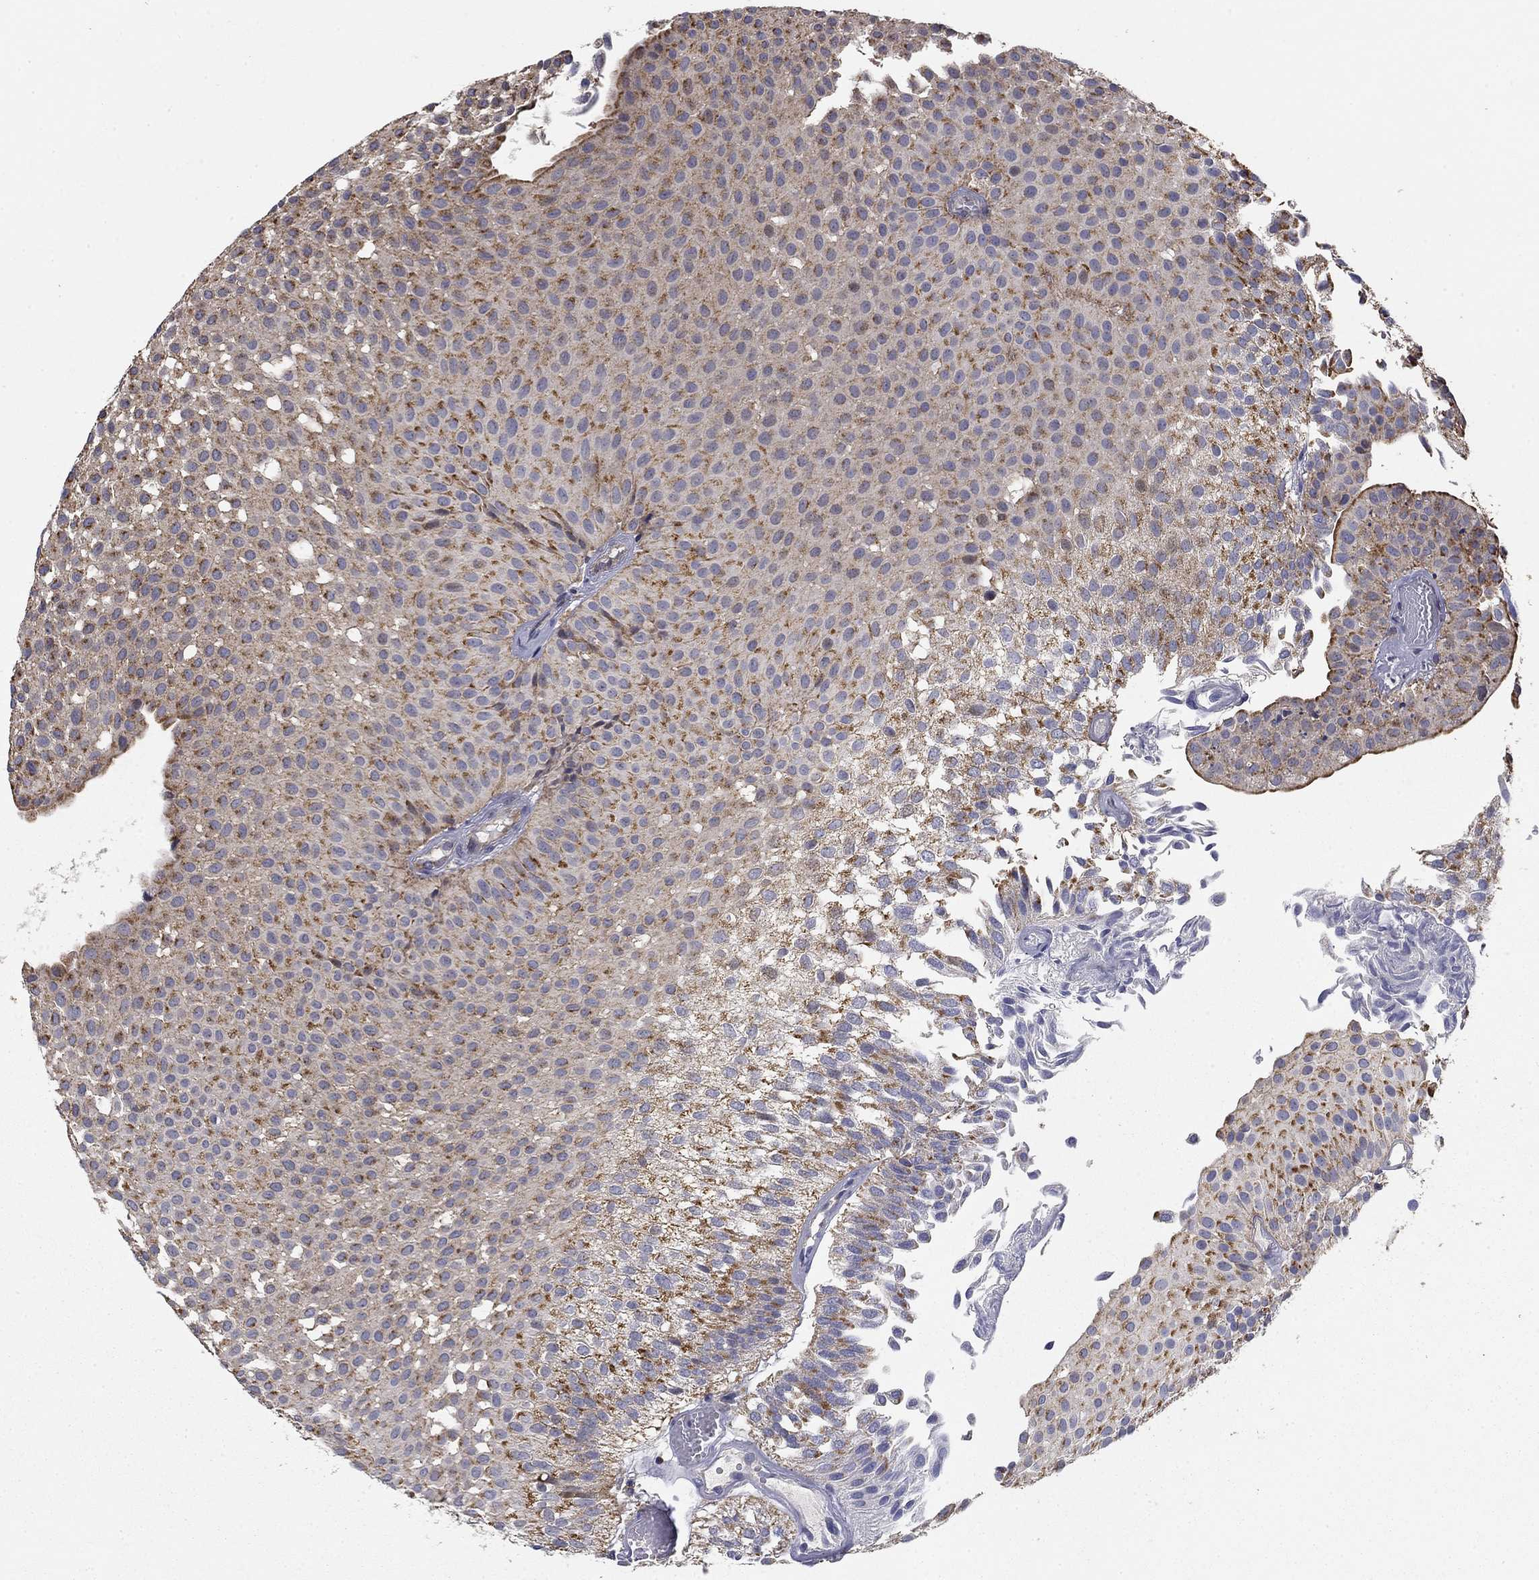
{"staining": {"intensity": "strong", "quantity": "25%-75%", "location": "cytoplasmic/membranous"}, "tissue": "urothelial cancer", "cell_type": "Tumor cells", "image_type": "cancer", "snomed": [{"axis": "morphology", "description": "Urothelial carcinoma, Low grade"}, {"axis": "topography", "description": "Urinary bladder"}], "caption": "Immunohistochemistry of low-grade urothelial carcinoma exhibits high levels of strong cytoplasmic/membranous staining in approximately 25%-75% of tumor cells. (DAB IHC, brown staining for protein, blue staining for nuclei).", "gene": "MMAA", "patient": {"sex": "male", "age": 64}}